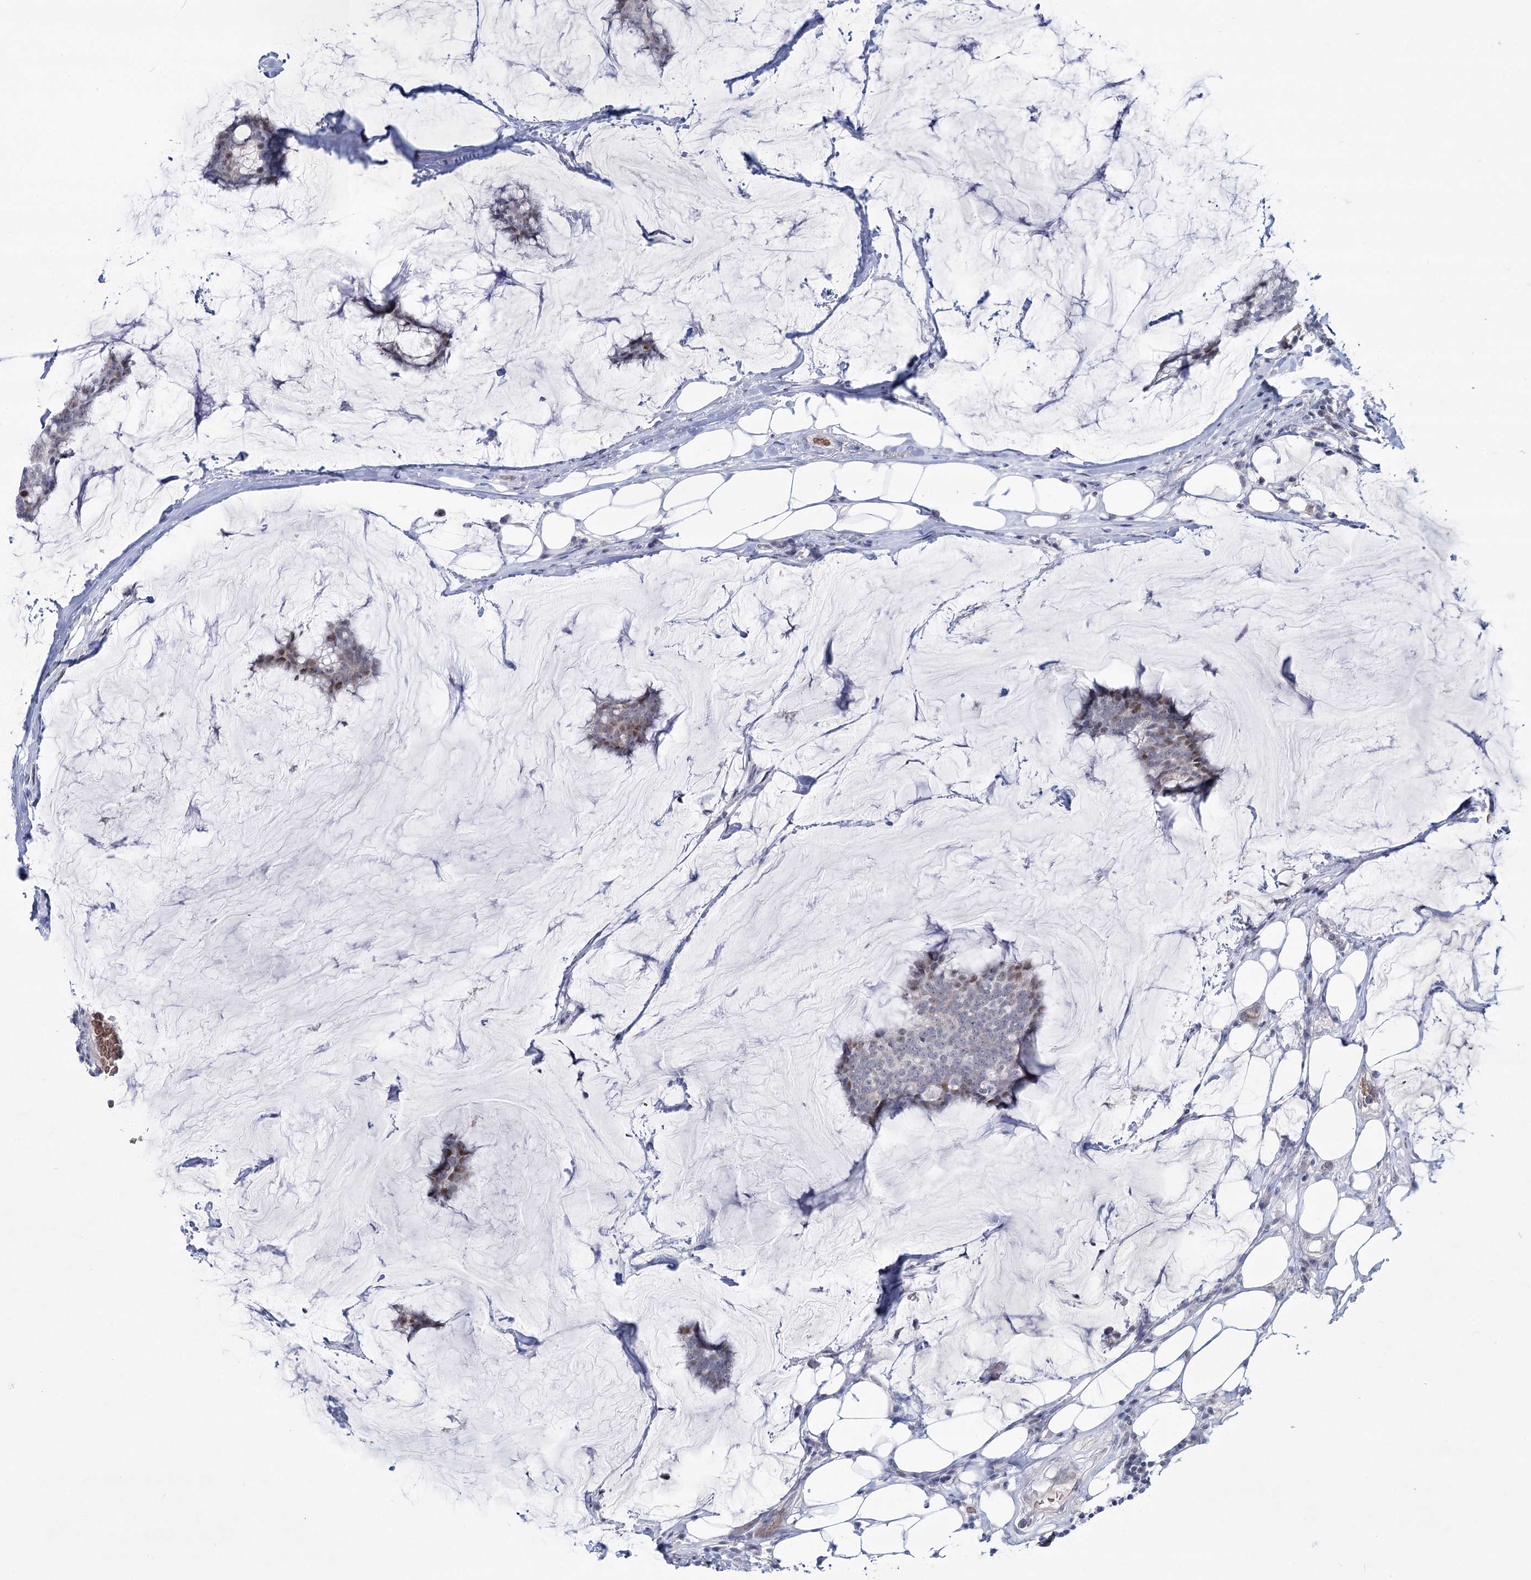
{"staining": {"intensity": "weak", "quantity": "<25%", "location": "nuclear"}, "tissue": "breast cancer", "cell_type": "Tumor cells", "image_type": "cancer", "snomed": [{"axis": "morphology", "description": "Duct carcinoma"}, {"axis": "topography", "description": "Breast"}], "caption": "The immunohistochemistry photomicrograph has no significant positivity in tumor cells of breast cancer tissue.", "gene": "NSMCE4A", "patient": {"sex": "female", "age": 93}}